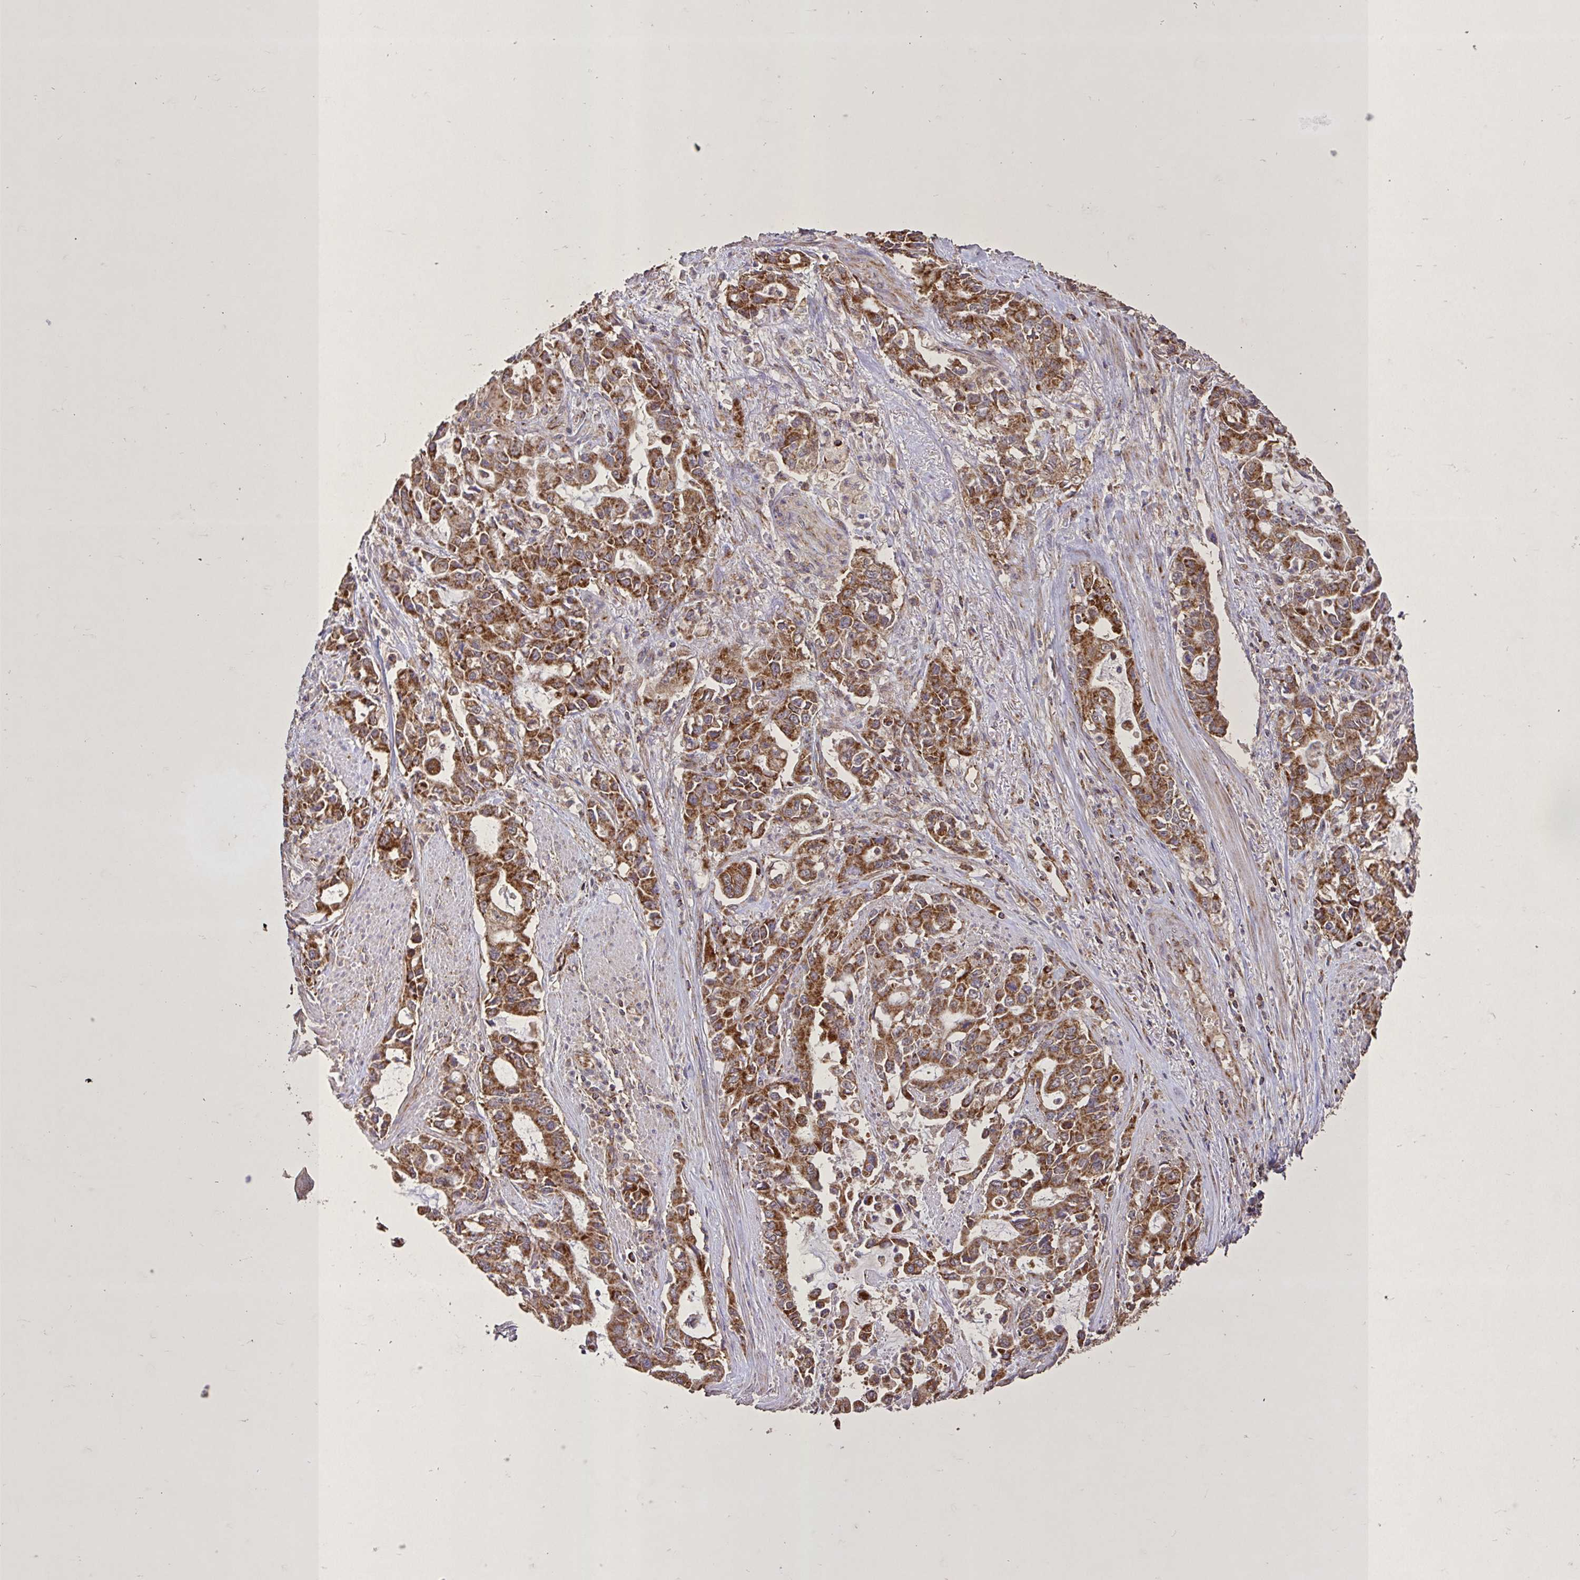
{"staining": {"intensity": "moderate", "quantity": ">75%", "location": "cytoplasmic/membranous"}, "tissue": "stomach cancer", "cell_type": "Tumor cells", "image_type": "cancer", "snomed": [{"axis": "morphology", "description": "Adenocarcinoma, NOS"}, {"axis": "topography", "description": "Stomach, upper"}], "caption": "Tumor cells reveal medium levels of moderate cytoplasmic/membranous expression in approximately >75% of cells in stomach adenocarcinoma. (IHC, brightfield microscopy, high magnification).", "gene": "AGK", "patient": {"sex": "male", "age": 85}}